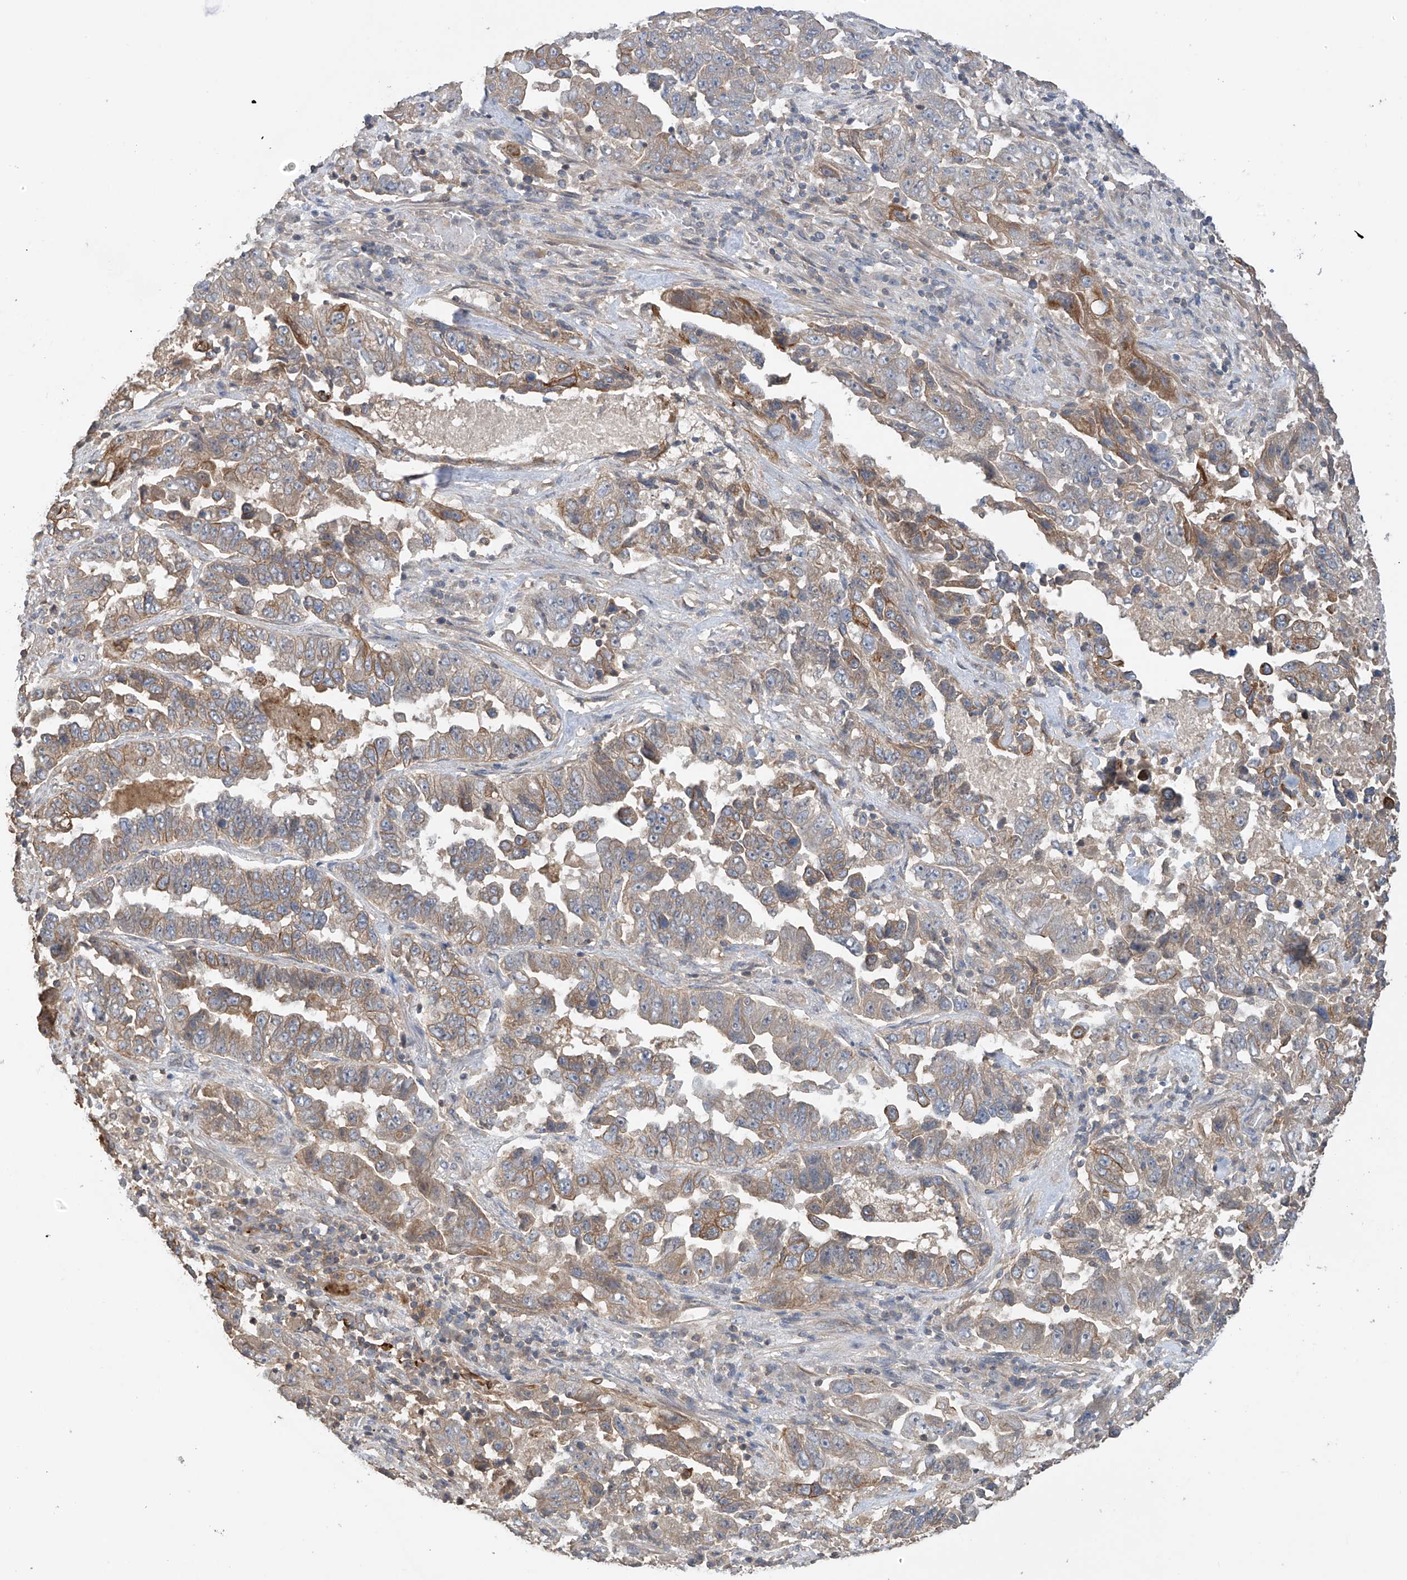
{"staining": {"intensity": "moderate", "quantity": "<25%", "location": "cytoplasmic/membranous"}, "tissue": "lung cancer", "cell_type": "Tumor cells", "image_type": "cancer", "snomed": [{"axis": "morphology", "description": "Adenocarcinoma, NOS"}, {"axis": "topography", "description": "Lung"}], "caption": "Immunohistochemical staining of lung cancer (adenocarcinoma) displays low levels of moderate cytoplasmic/membranous protein positivity in about <25% of tumor cells.", "gene": "RPAIN", "patient": {"sex": "female", "age": 51}}